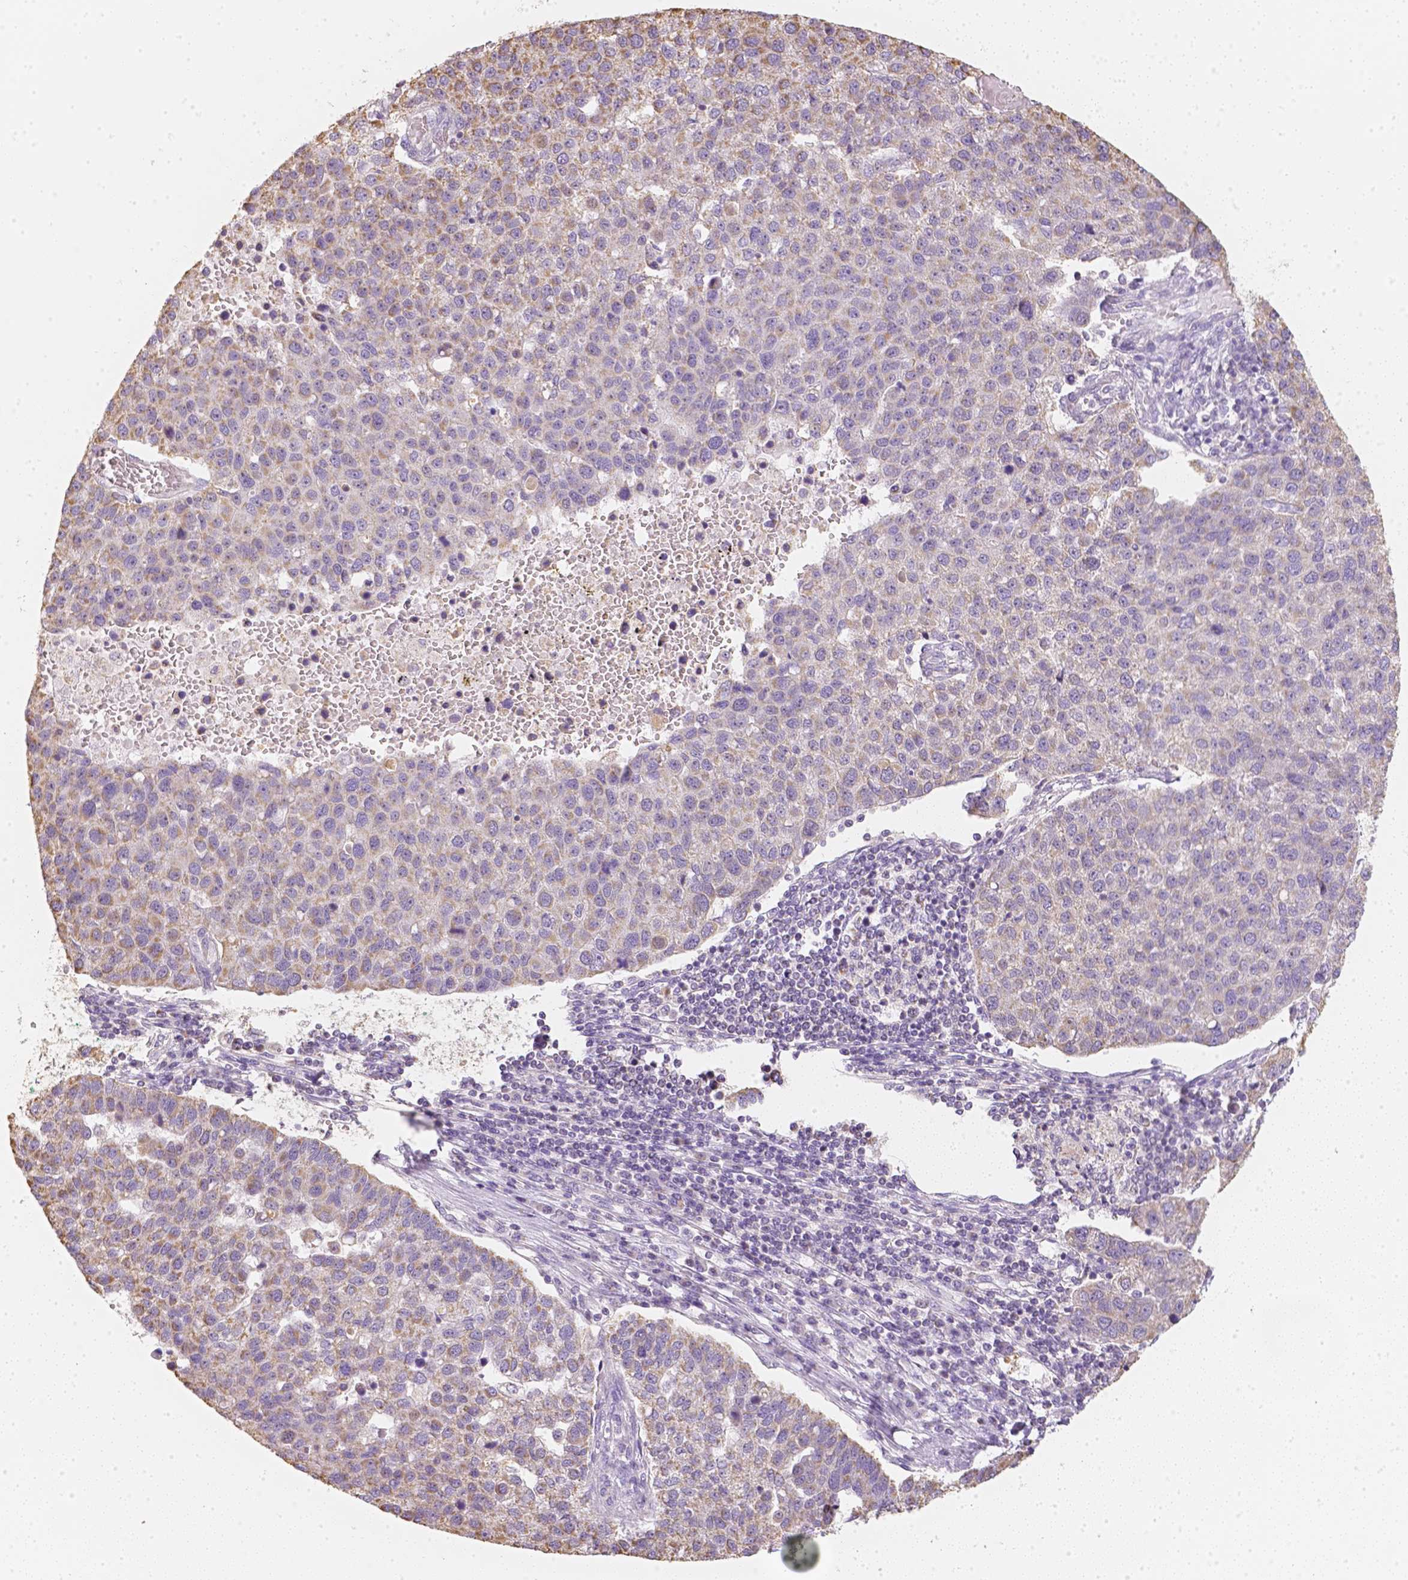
{"staining": {"intensity": "moderate", "quantity": ">75%", "location": "cytoplasmic/membranous"}, "tissue": "pancreatic cancer", "cell_type": "Tumor cells", "image_type": "cancer", "snomed": [{"axis": "morphology", "description": "Adenocarcinoma, NOS"}, {"axis": "topography", "description": "Pancreas"}], "caption": "A medium amount of moderate cytoplasmic/membranous expression is present in approximately >75% of tumor cells in adenocarcinoma (pancreatic) tissue.", "gene": "NVL", "patient": {"sex": "female", "age": 61}}